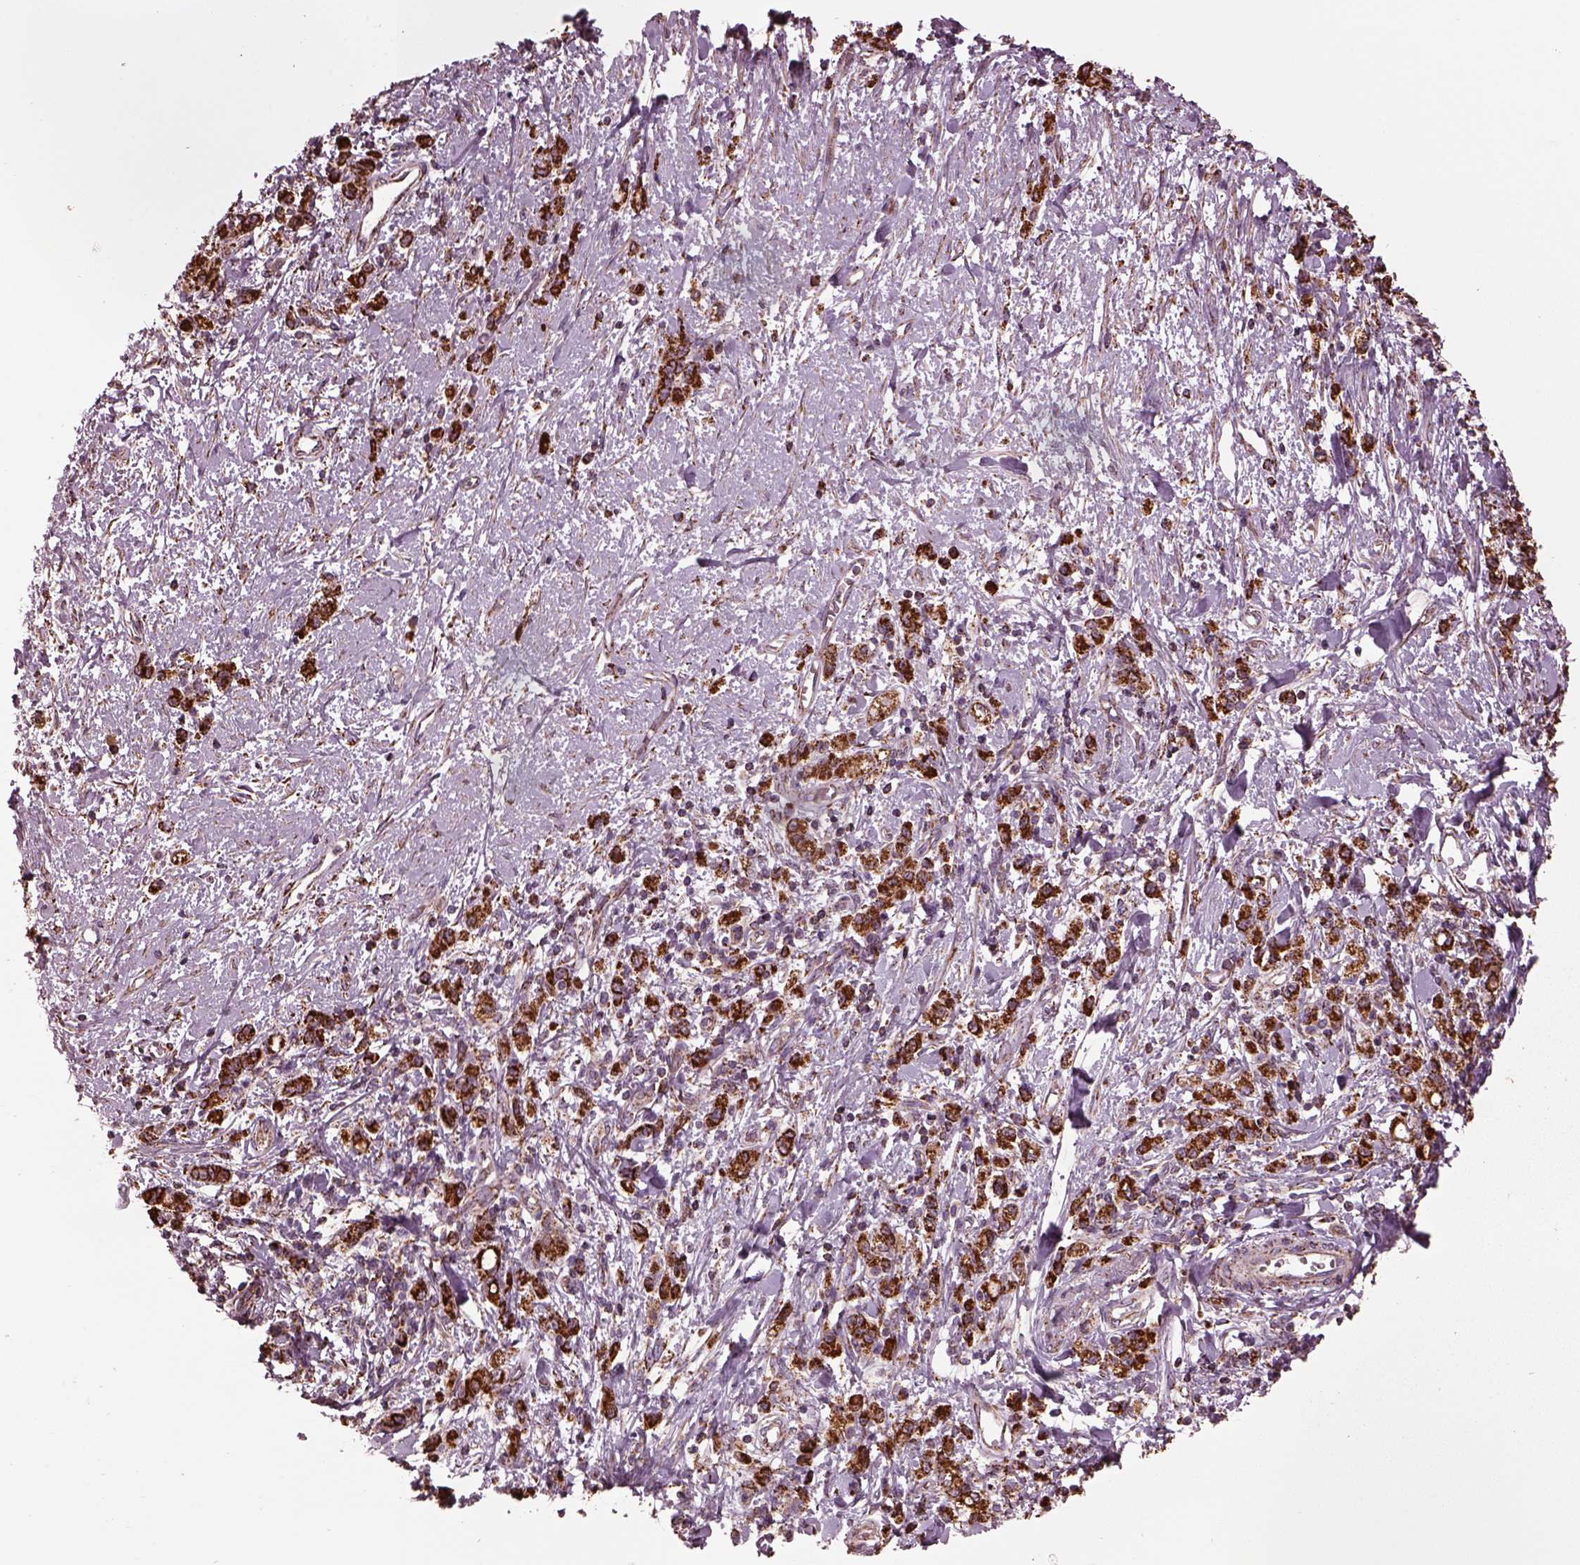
{"staining": {"intensity": "strong", "quantity": "25%-75%", "location": "cytoplasmic/membranous"}, "tissue": "stomach cancer", "cell_type": "Tumor cells", "image_type": "cancer", "snomed": [{"axis": "morphology", "description": "Adenocarcinoma, NOS"}, {"axis": "topography", "description": "Stomach"}], "caption": "A high-resolution image shows immunohistochemistry (IHC) staining of stomach adenocarcinoma, which reveals strong cytoplasmic/membranous expression in approximately 25%-75% of tumor cells. (IHC, brightfield microscopy, high magnification).", "gene": "TMEM254", "patient": {"sex": "male", "age": 77}}